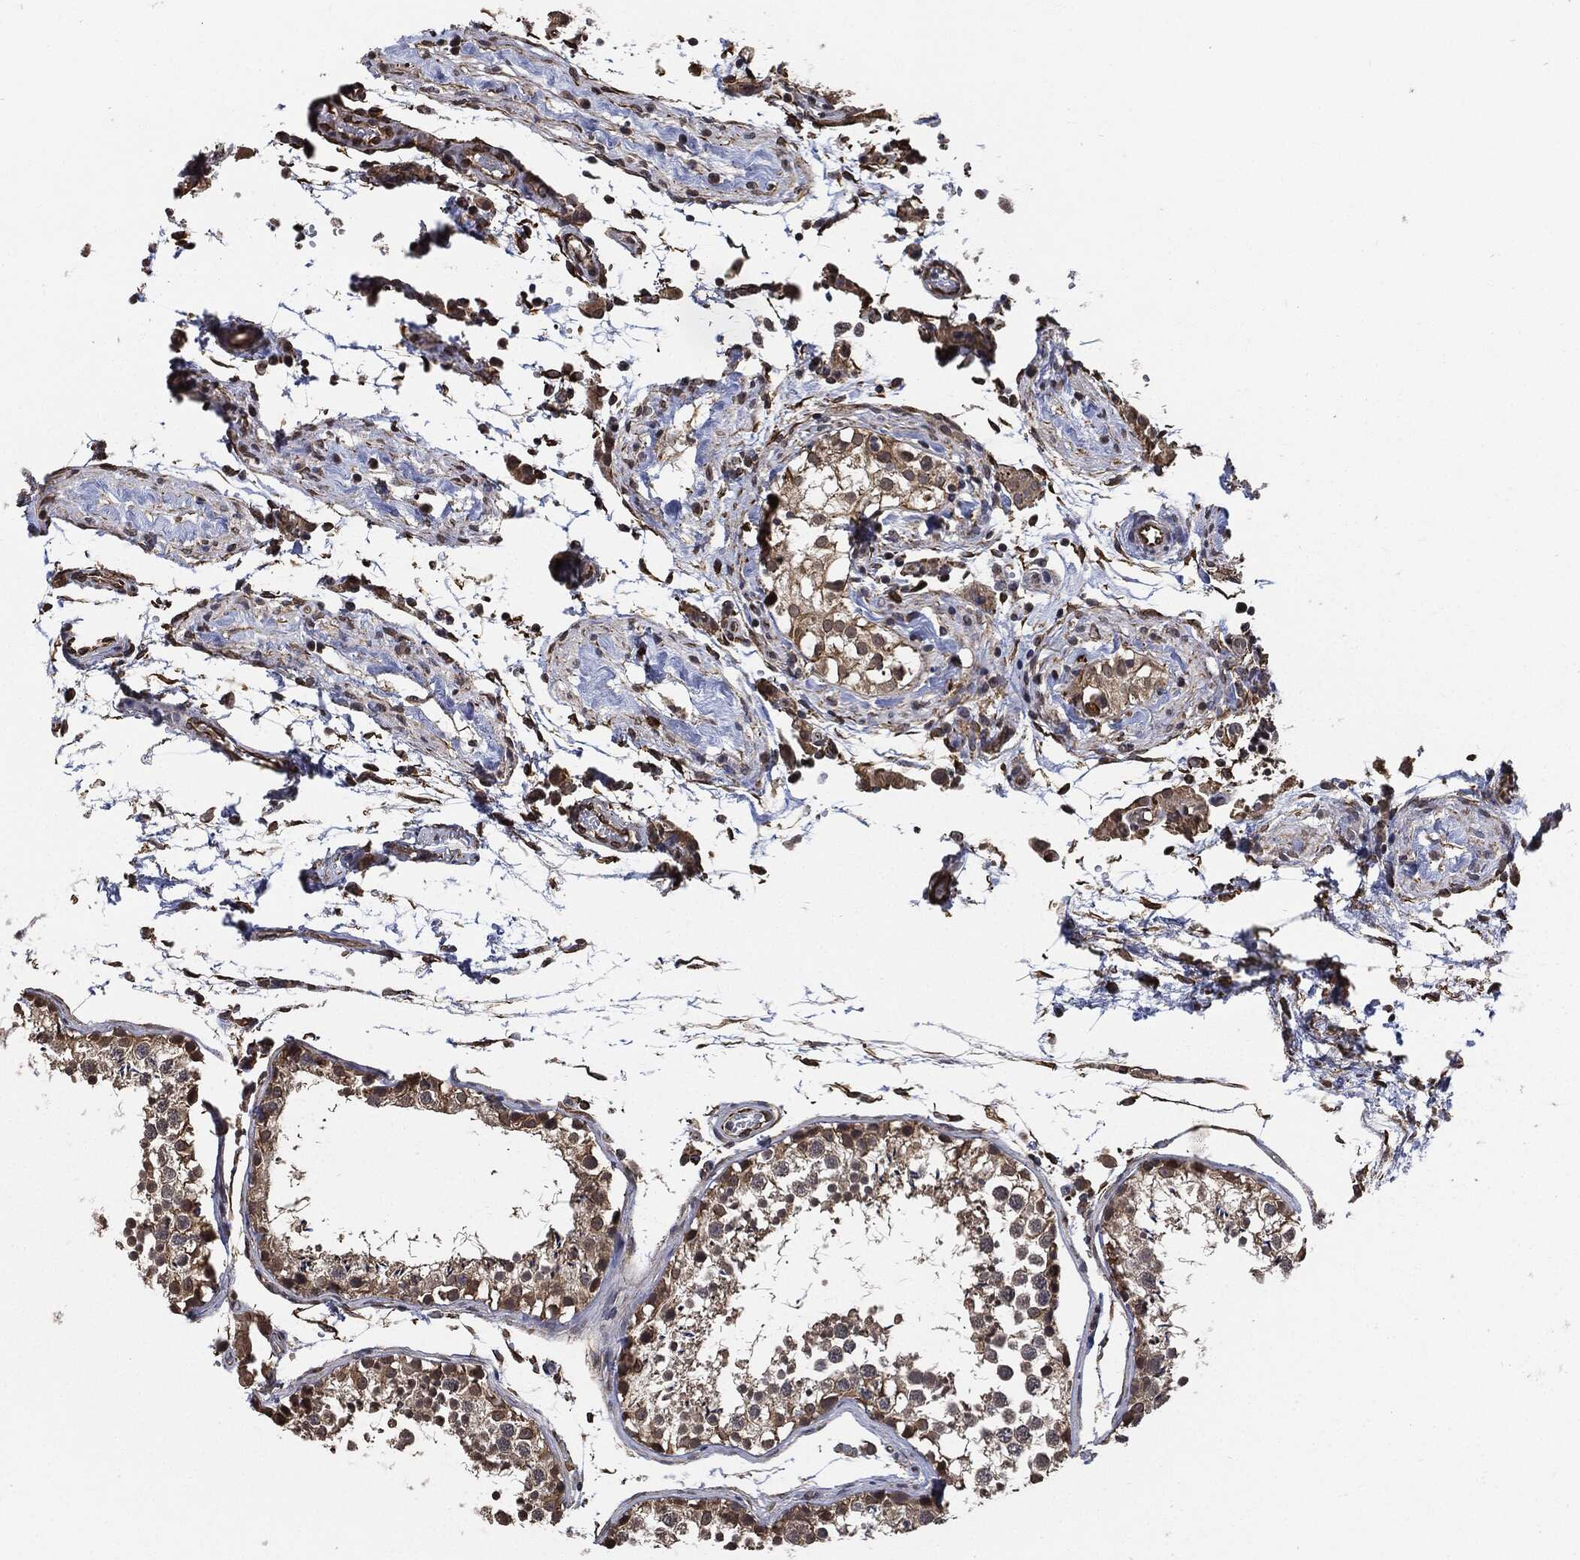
{"staining": {"intensity": "moderate", "quantity": ">75%", "location": "cytoplasmic/membranous"}, "tissue": "testis", "cell_type": "Cells in seminiferous ducts", "image_type": "normal", "snomed": [{"axis": "morphology", "description": "Normal tissue, NOS"}, {"axis": "topography", "description": "Testis"}], "caption": "High-power microscopy captured an IHC micrograph of unremarkable testis, revealing moderate cytoplasmic/membranous positivity in approximately >75% of cells in seminiferous ducts.", "gene": "S100A9", "patient": {"sex": "male", "age": 29}}